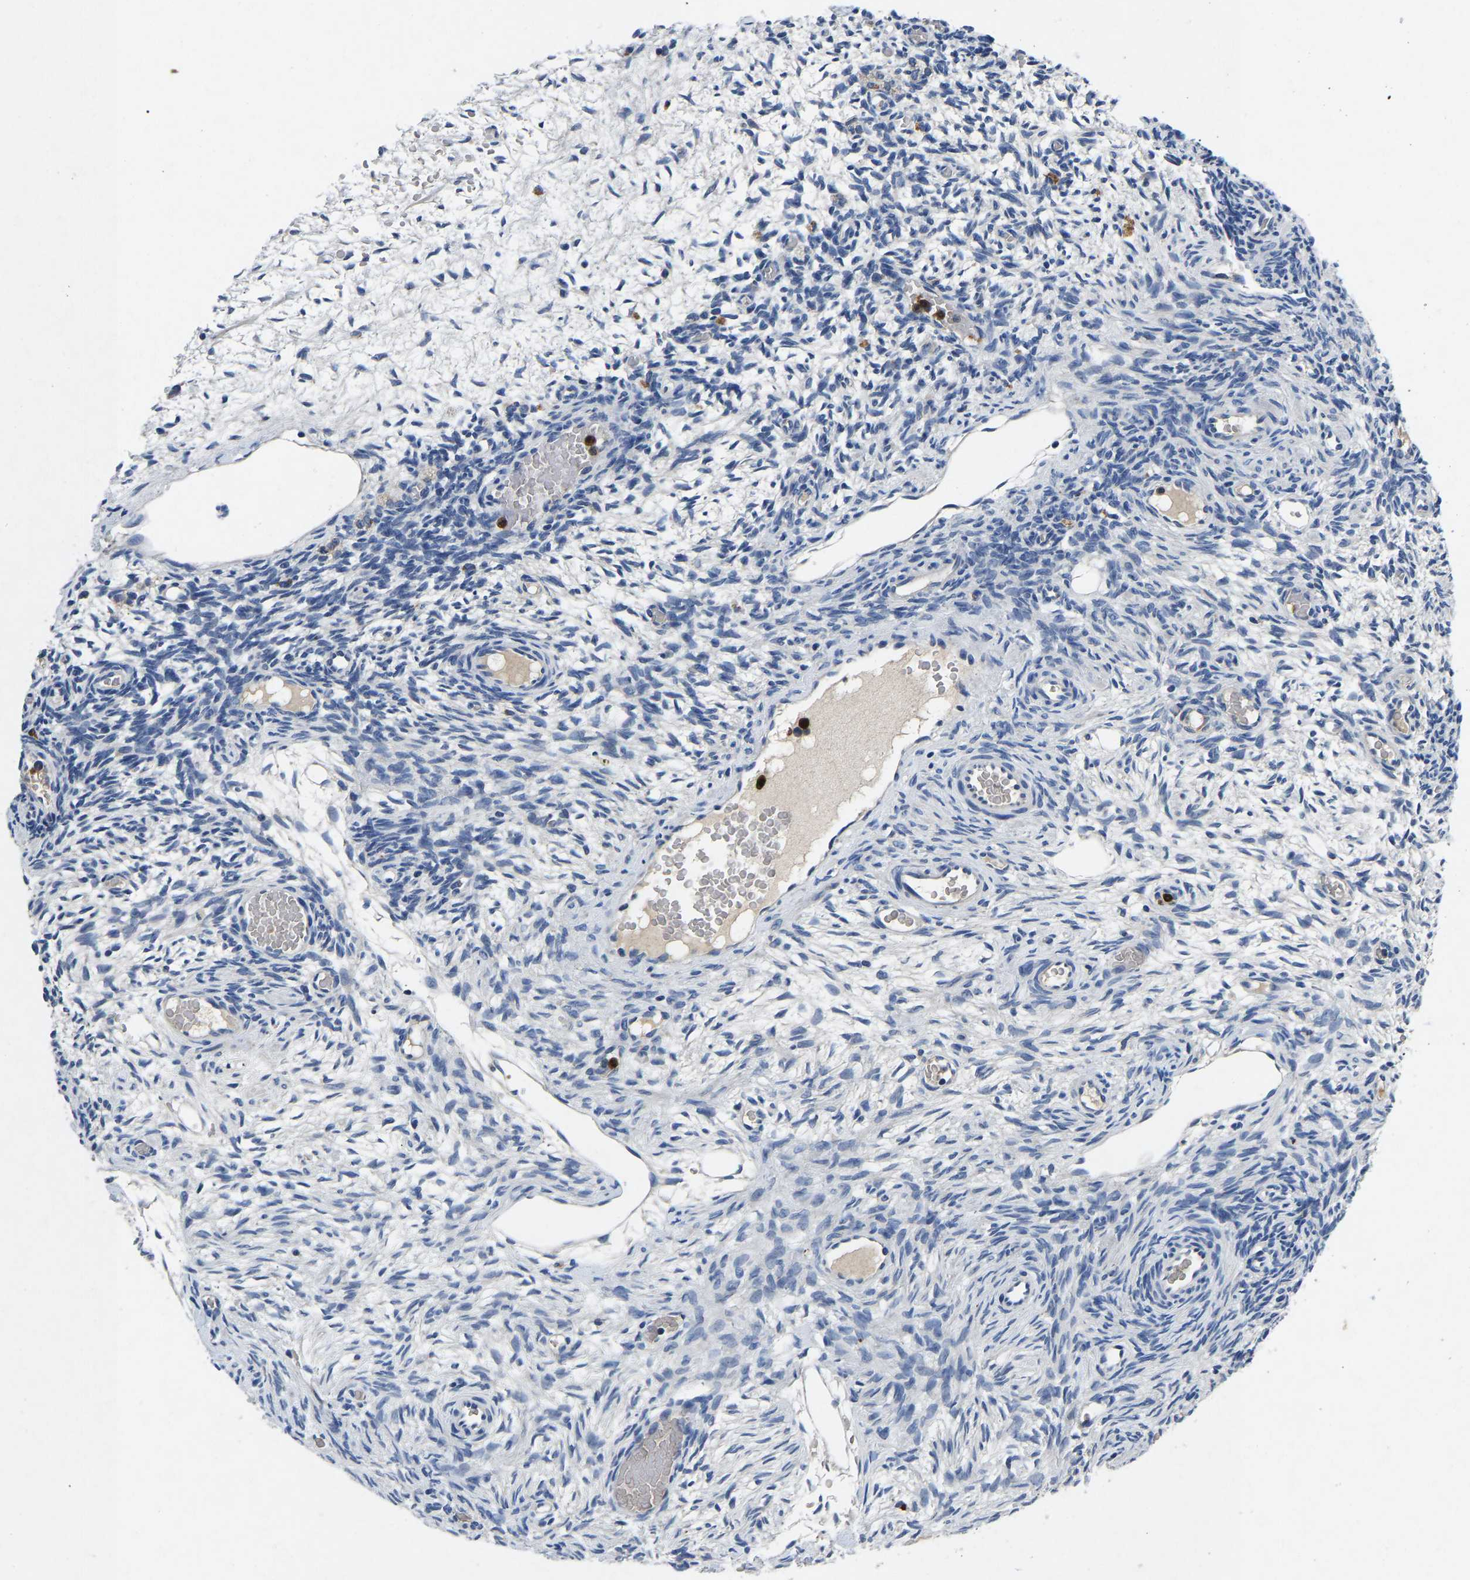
{"staining": {"intensity": "negative", "quantity": "none", "location": "none"}, "tissue": "ovary", "cell_type": "Ovarian stroma cells", "image_type": "normal", "snomed": [{"axis": "morphology", "description": "Normal tissue, NOS"}, {"axis": "topography", "description": "Ovary"}], "caption": "The photomicrograph reveals no significant expression in ovarian stroma cells of ovary.", "gene": "TOR1B", "patient": {"sex": "female", "age": 27}}